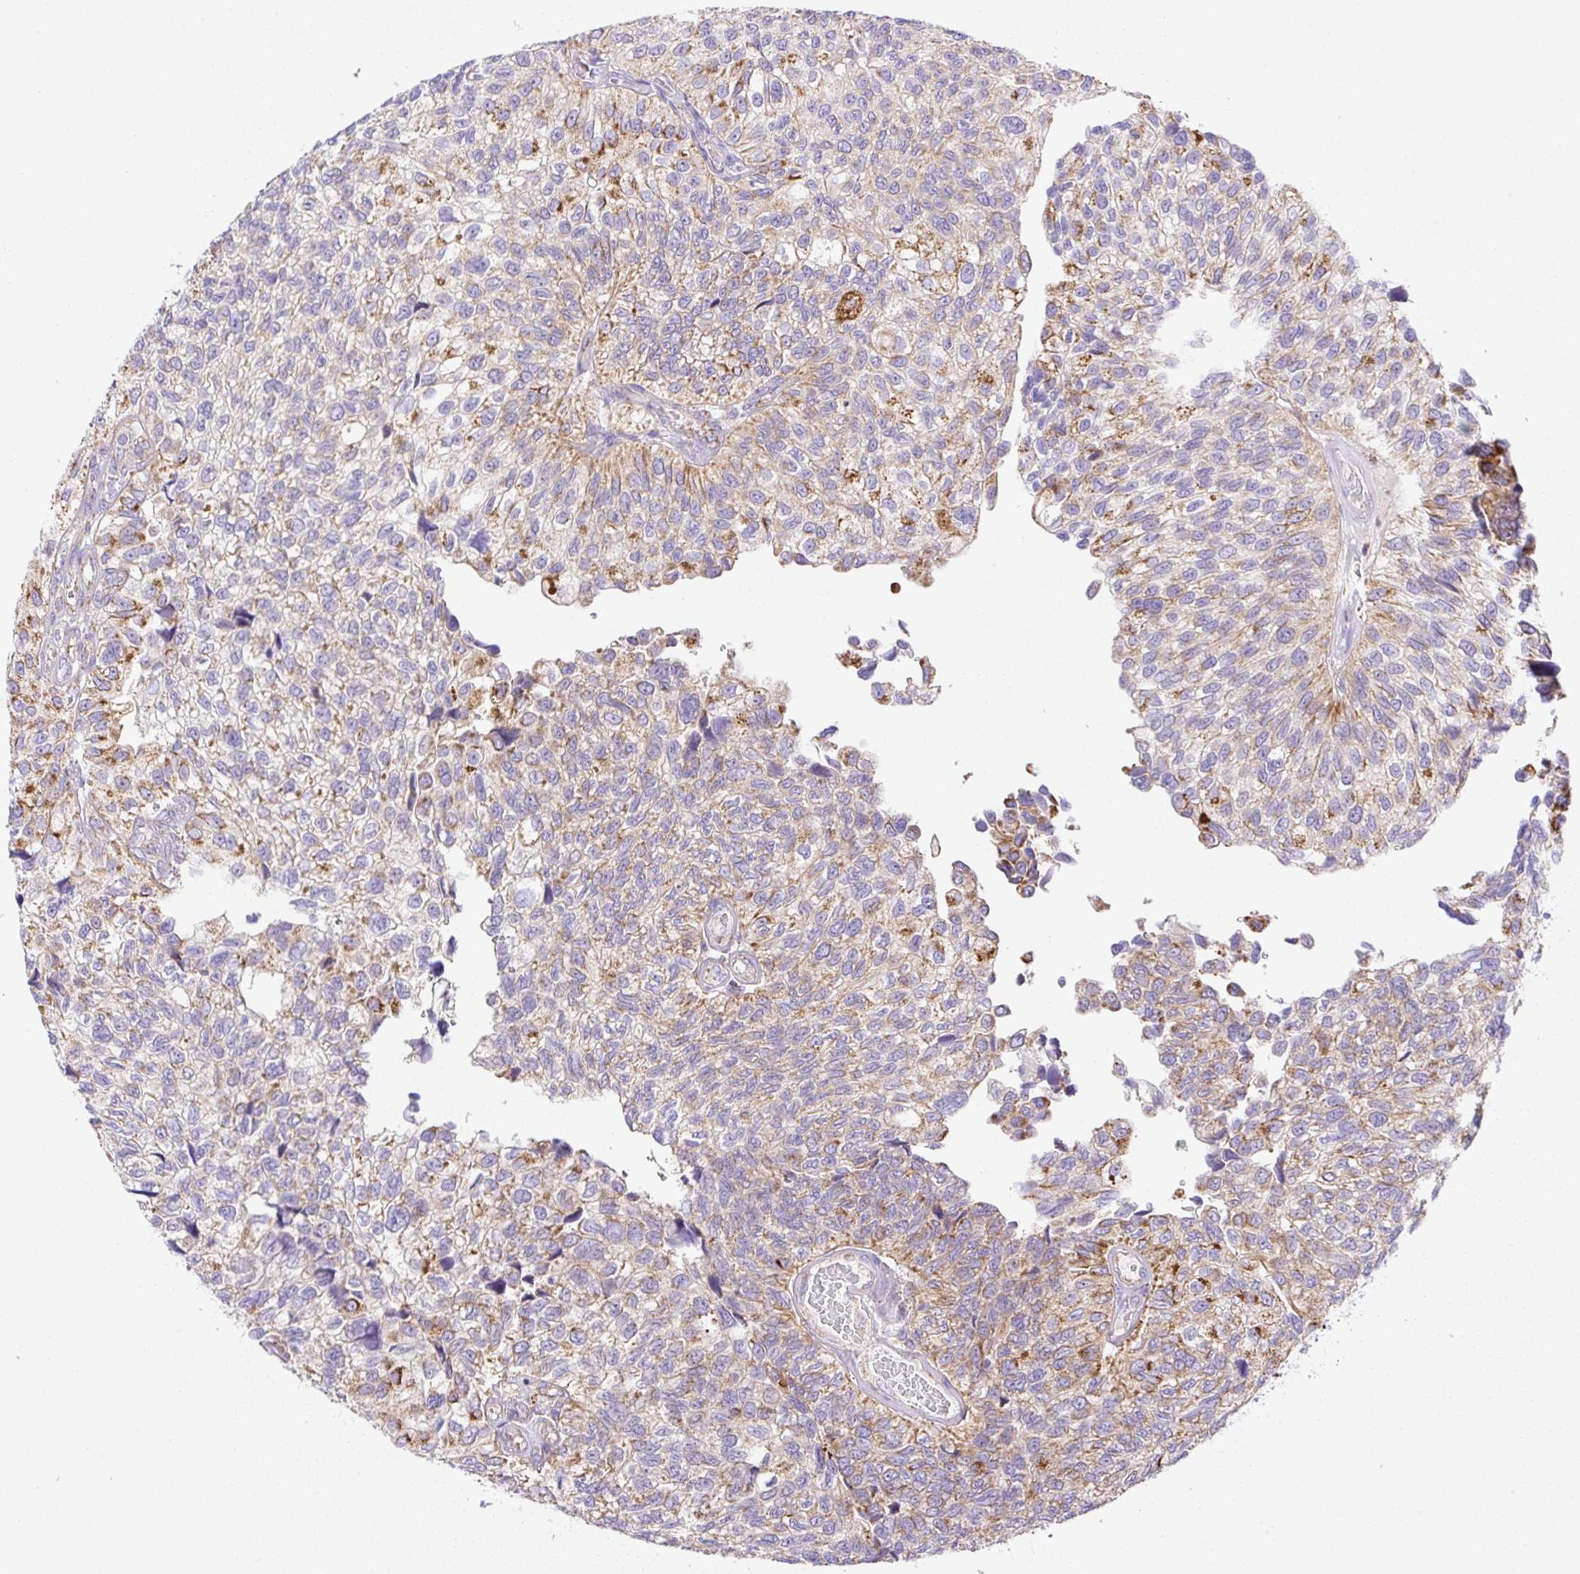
{"staining": {"intensity": "moderate", "quantity": "25%-75%", "location": "cytoplasmic/membranous"}, "tissue": "urothelial cancer", "cell_type": "Tumor cells", "image_type": "cancer", "snomed": [{"axis": "morphology", "description": "Urothelial carcinoma, NOS"}, {"axis": "topography", "description": "Urinary bladder"}], "caption": "Tumor cells display moderate cytoplasmic/membranous positivity in about 25%-75% of cells in transitional cell carcinoma.", "gene": "NF1", "patient": {"sex": "male", "age": 87}}